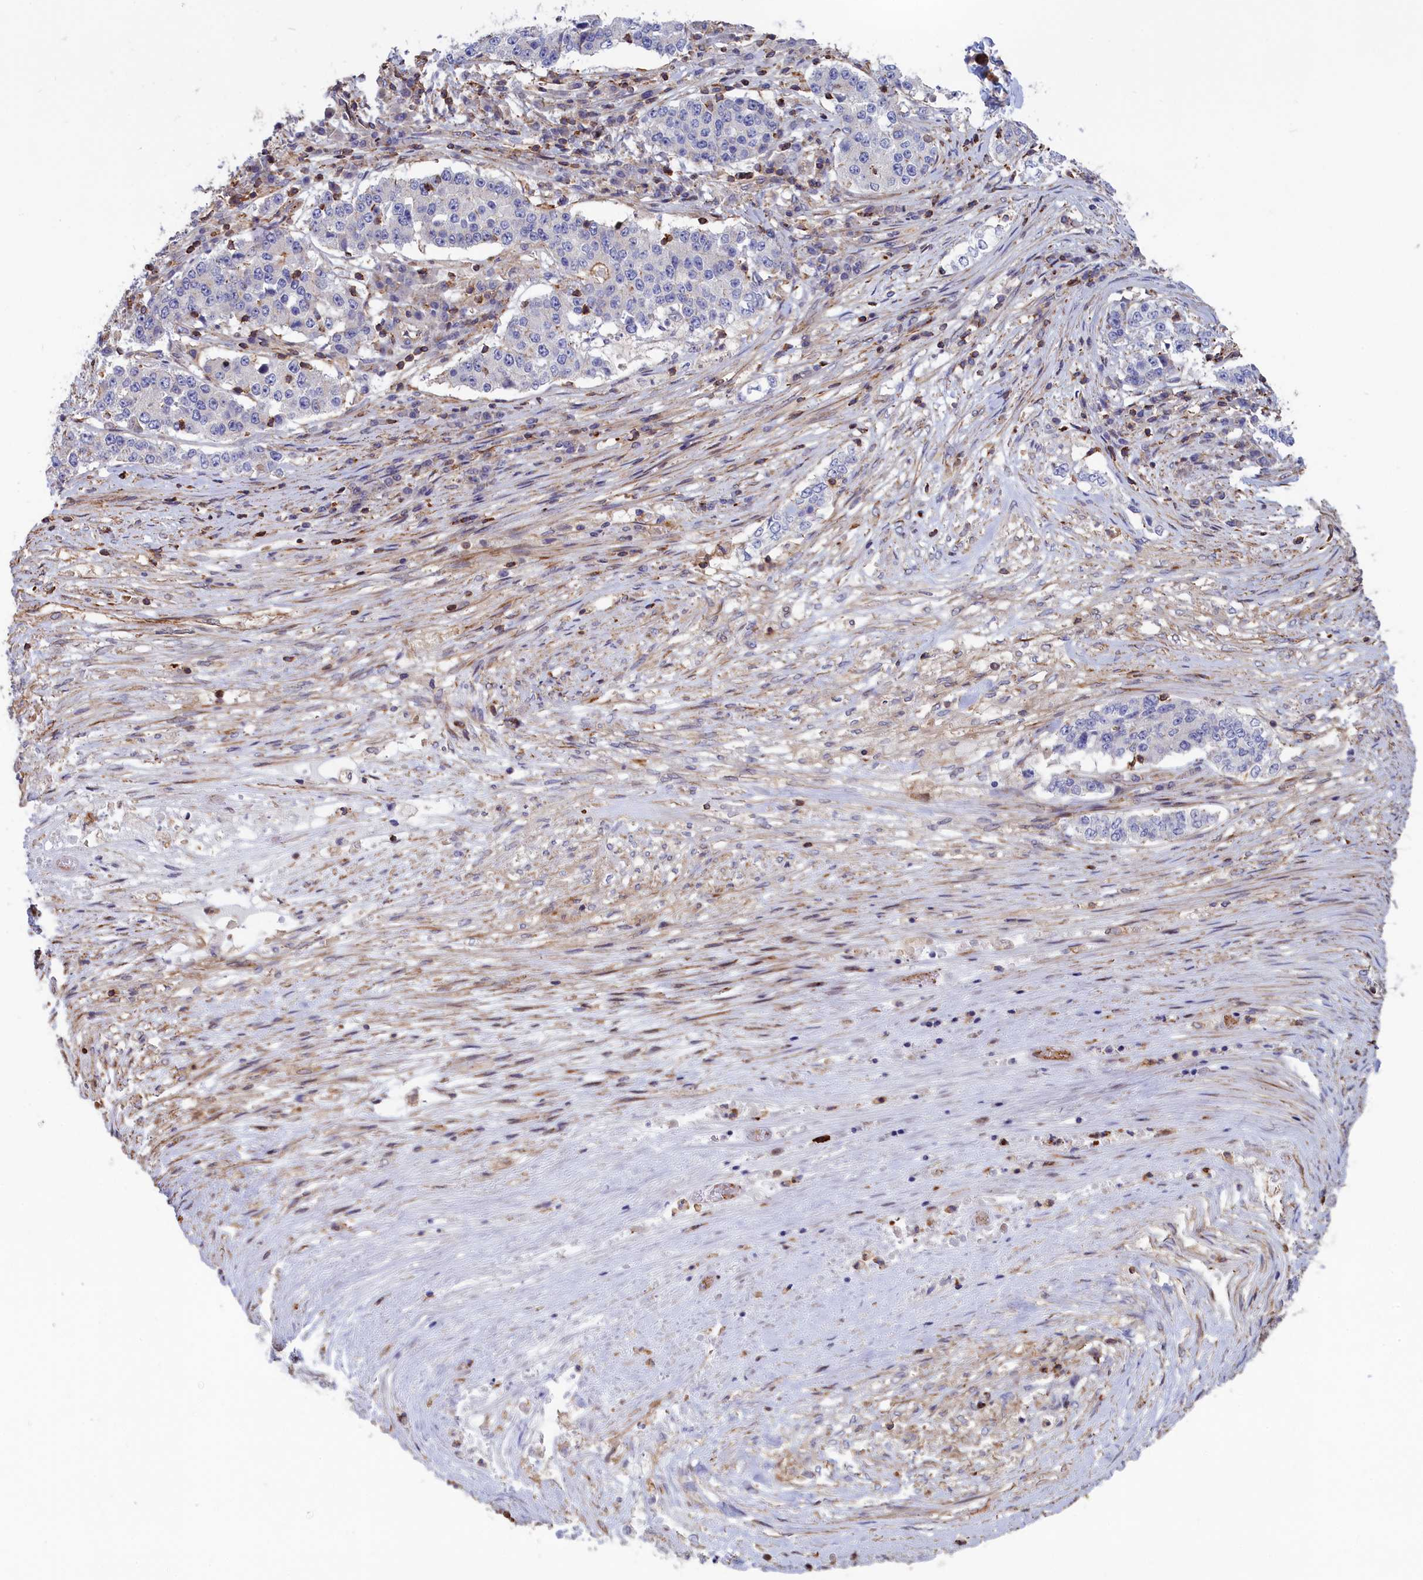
{"staining": {"intensity": "negative", "quantity": "none", "location": "none"}, "tissue": "stomach cancer", "cell_type": "Tumor cells", "image_type": "cancer", "snomed": [{"axis": "morphology", "description": "Adenocarcinoma, NOS"}, {"axis": "topography", "description": "Stomach"}], "caption": "This is a histopathology image of IHC staining of stomach cancer, which shows no expression in tumor cells.", "gene": "ANKRD27", "patient": {"sex": "male", "age": 59}}